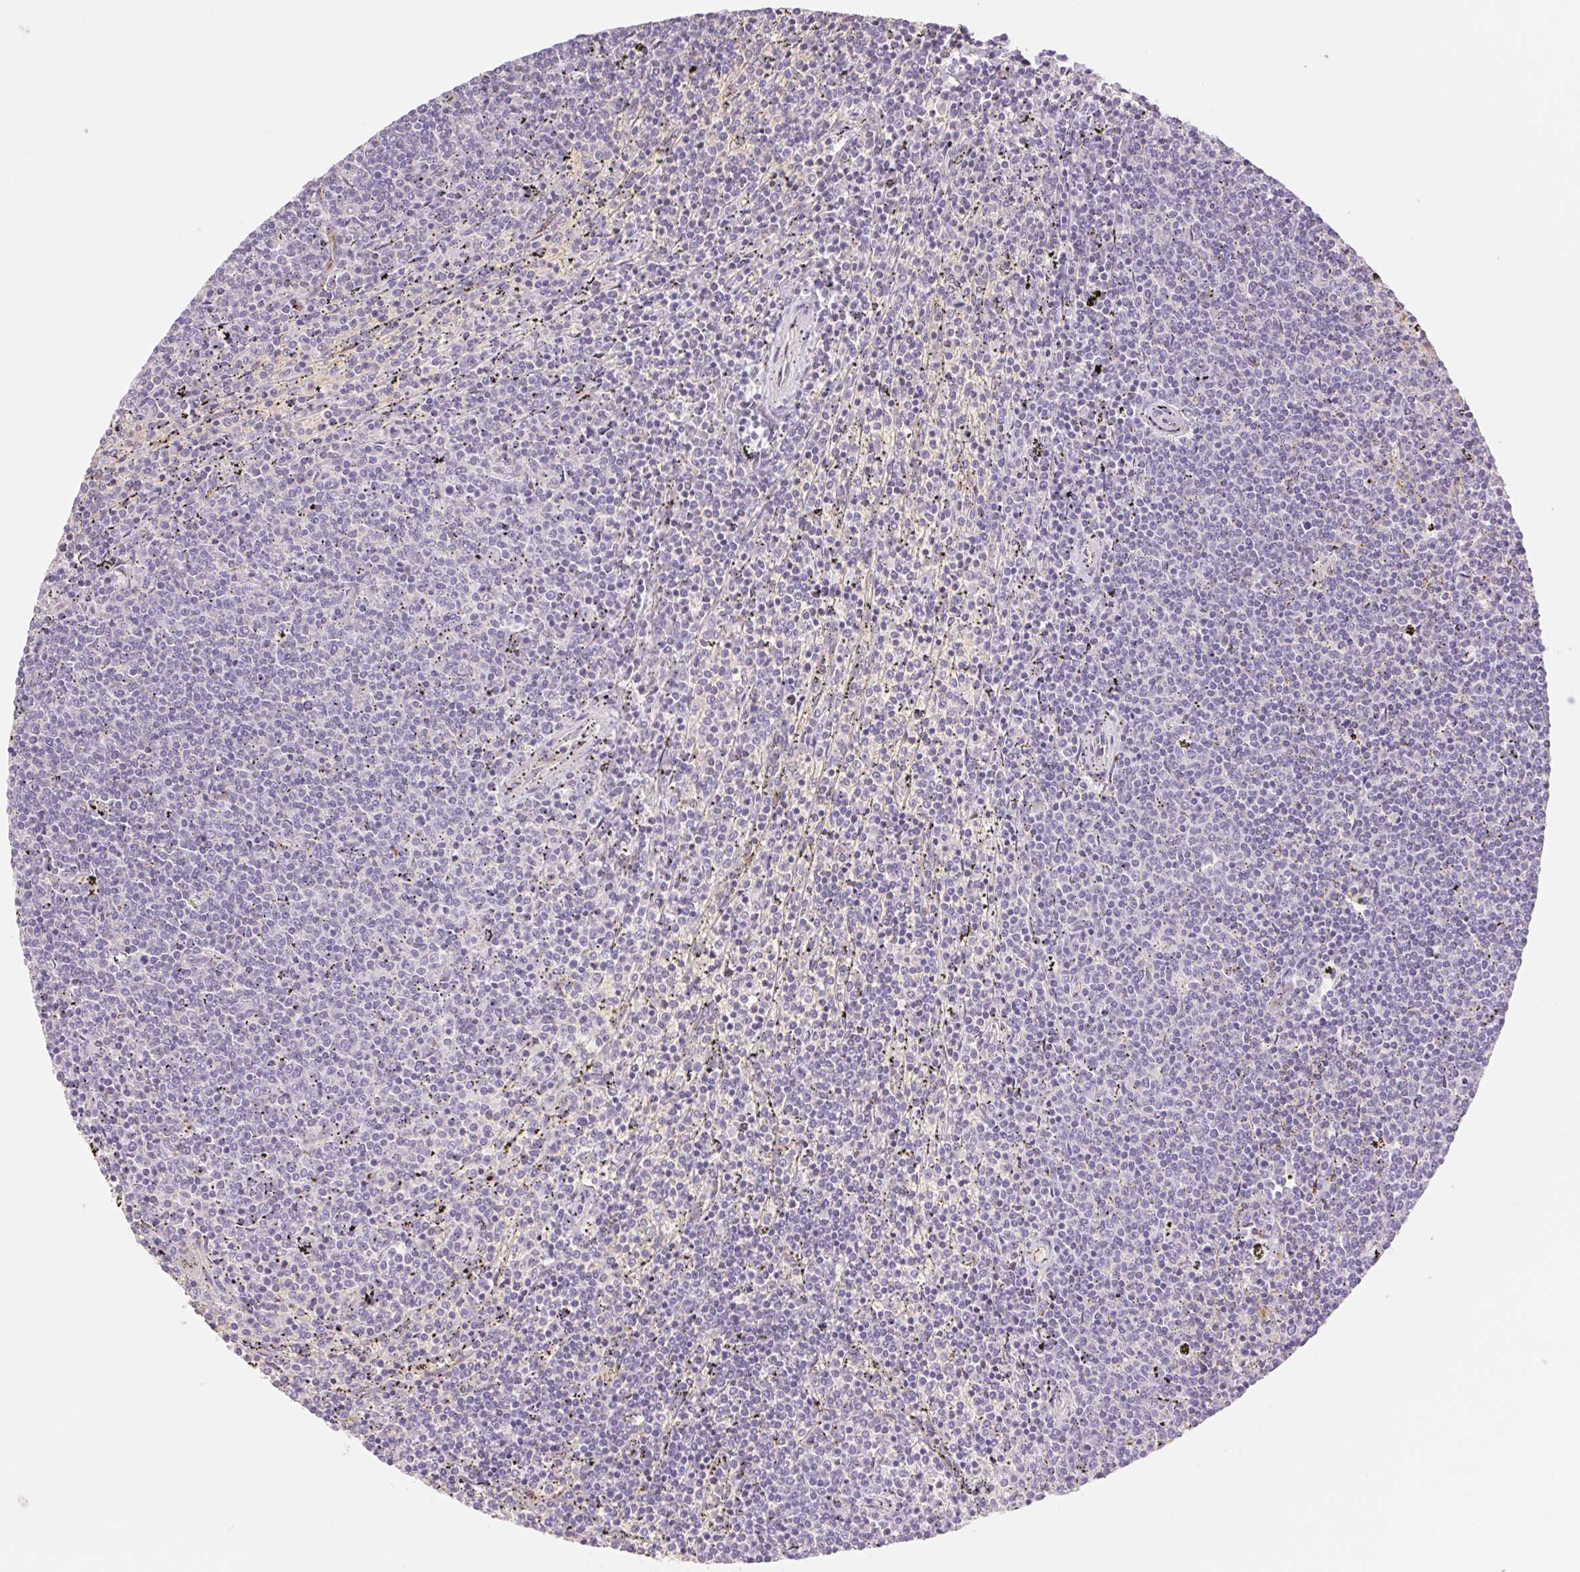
{"staining": {"intensity": "negative", "quantity": "none", "location": "none"}, "tissue": "lymphoma", "cell_type": "Tumor cells", "image_type": "cancer", "snomed": [{"axis": "morphology", "description": "Malignant lymphoma, non-Hodgkin's type, Low grade"}, {"axis": "topography", "description": "Spleen"}], "caption": "This photomicrograph is of low-grade malignant lymphoma, non-Hodgkin's type stained with IHC to label a protein in brown with the nuclei are counter-stained blue. There is no expression in tumor cells.", "gene": "IGFL3", "patient": {"sex": "female", "age": 50}}